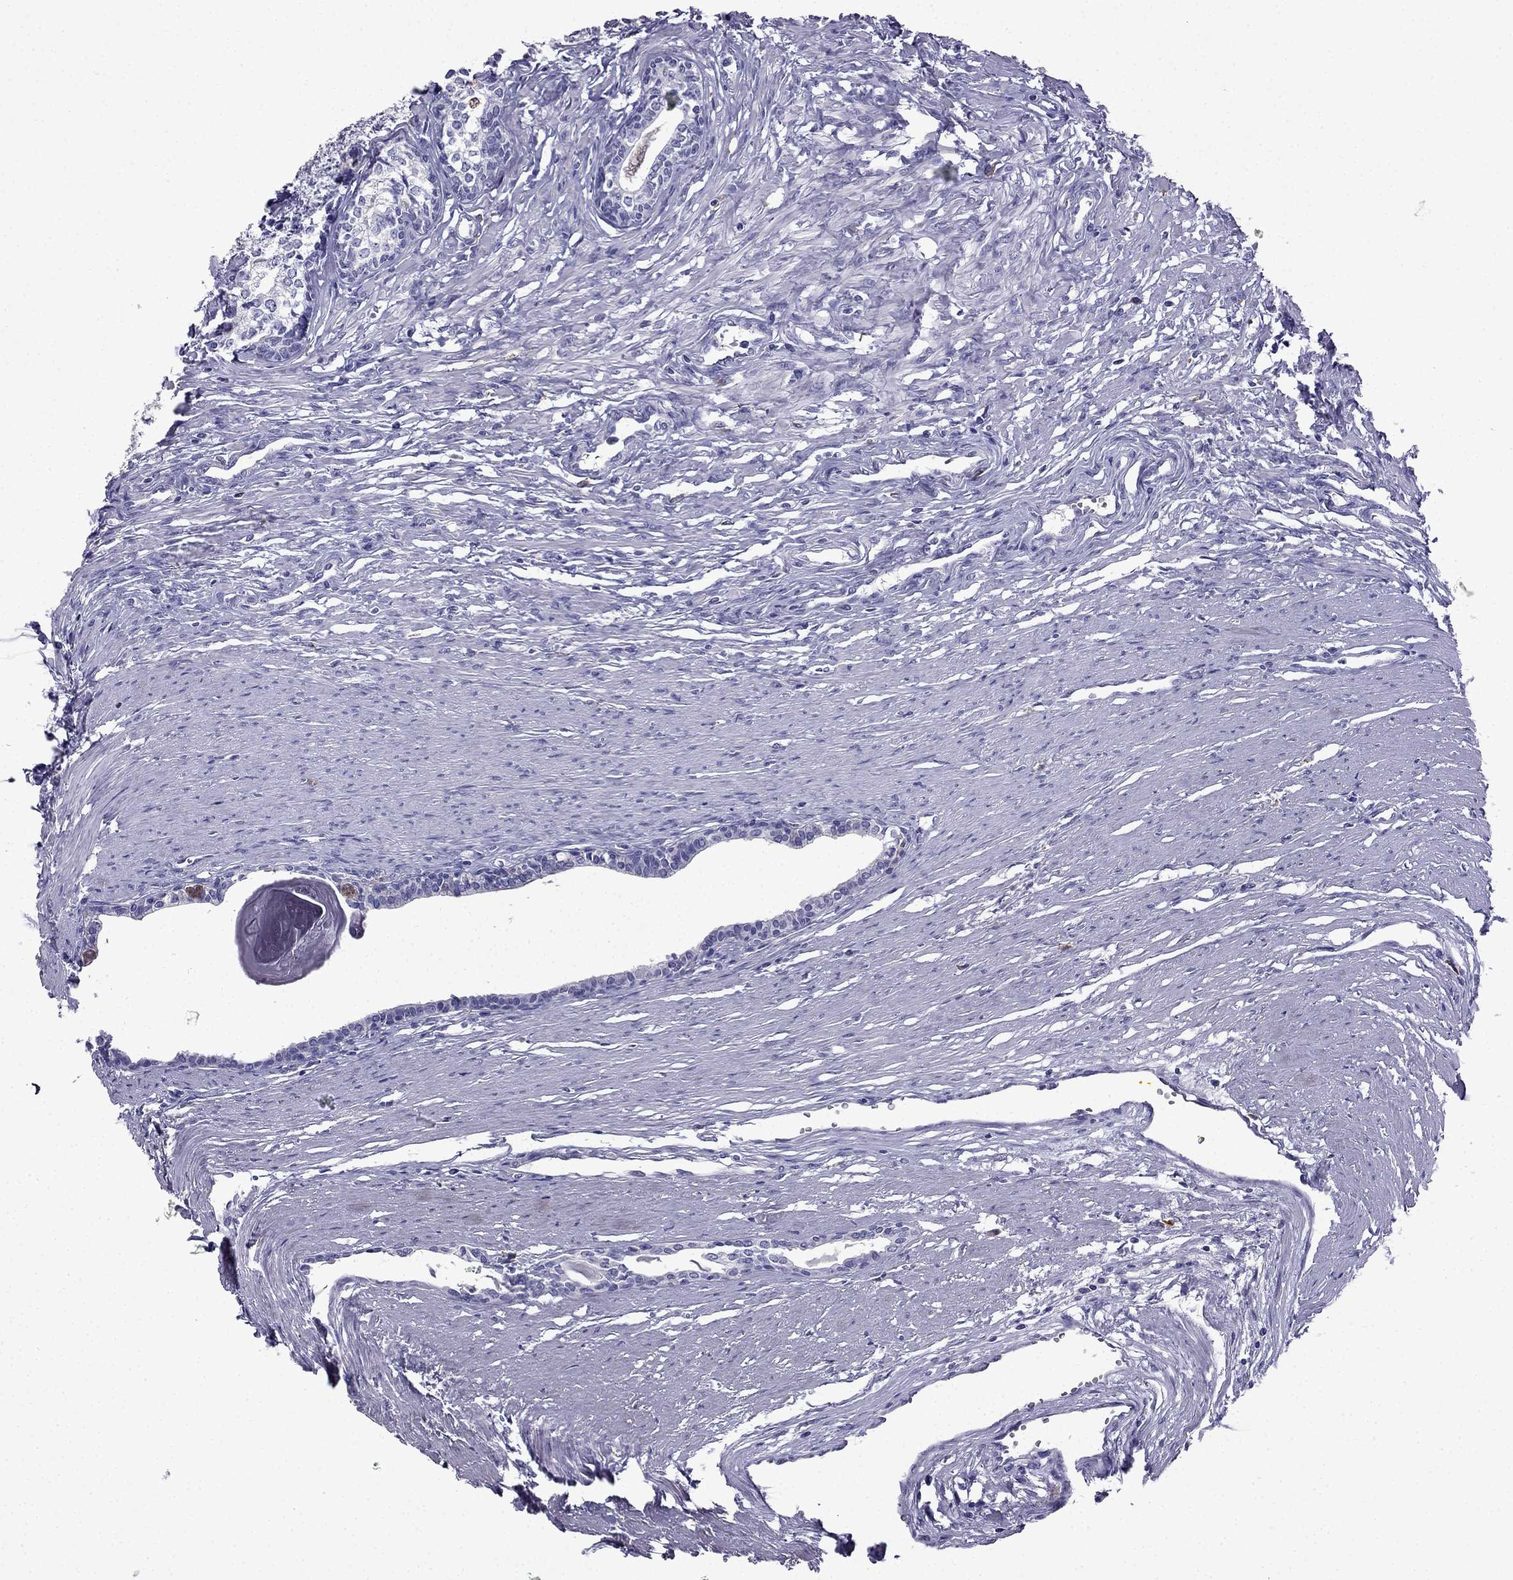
{"staining": {"intensity": "negative", "quantity": "none", "location": "none"}, "tissue": "prostate", "cell_type": "Glandular cells", "image_type": "normal", "snomed": [{"axis": "morphology", "description": "Normal tissue, NOS"}, {"axis": "topography", "description": "Prostate"}], "caption": "Immunohistochemistry histopathology image of unremarkable human prostate stained for a protein (brown), which shows no staining in glandular cells.", "gene": "TSSK4", "patient": {"sex": "male", "age": 60}}